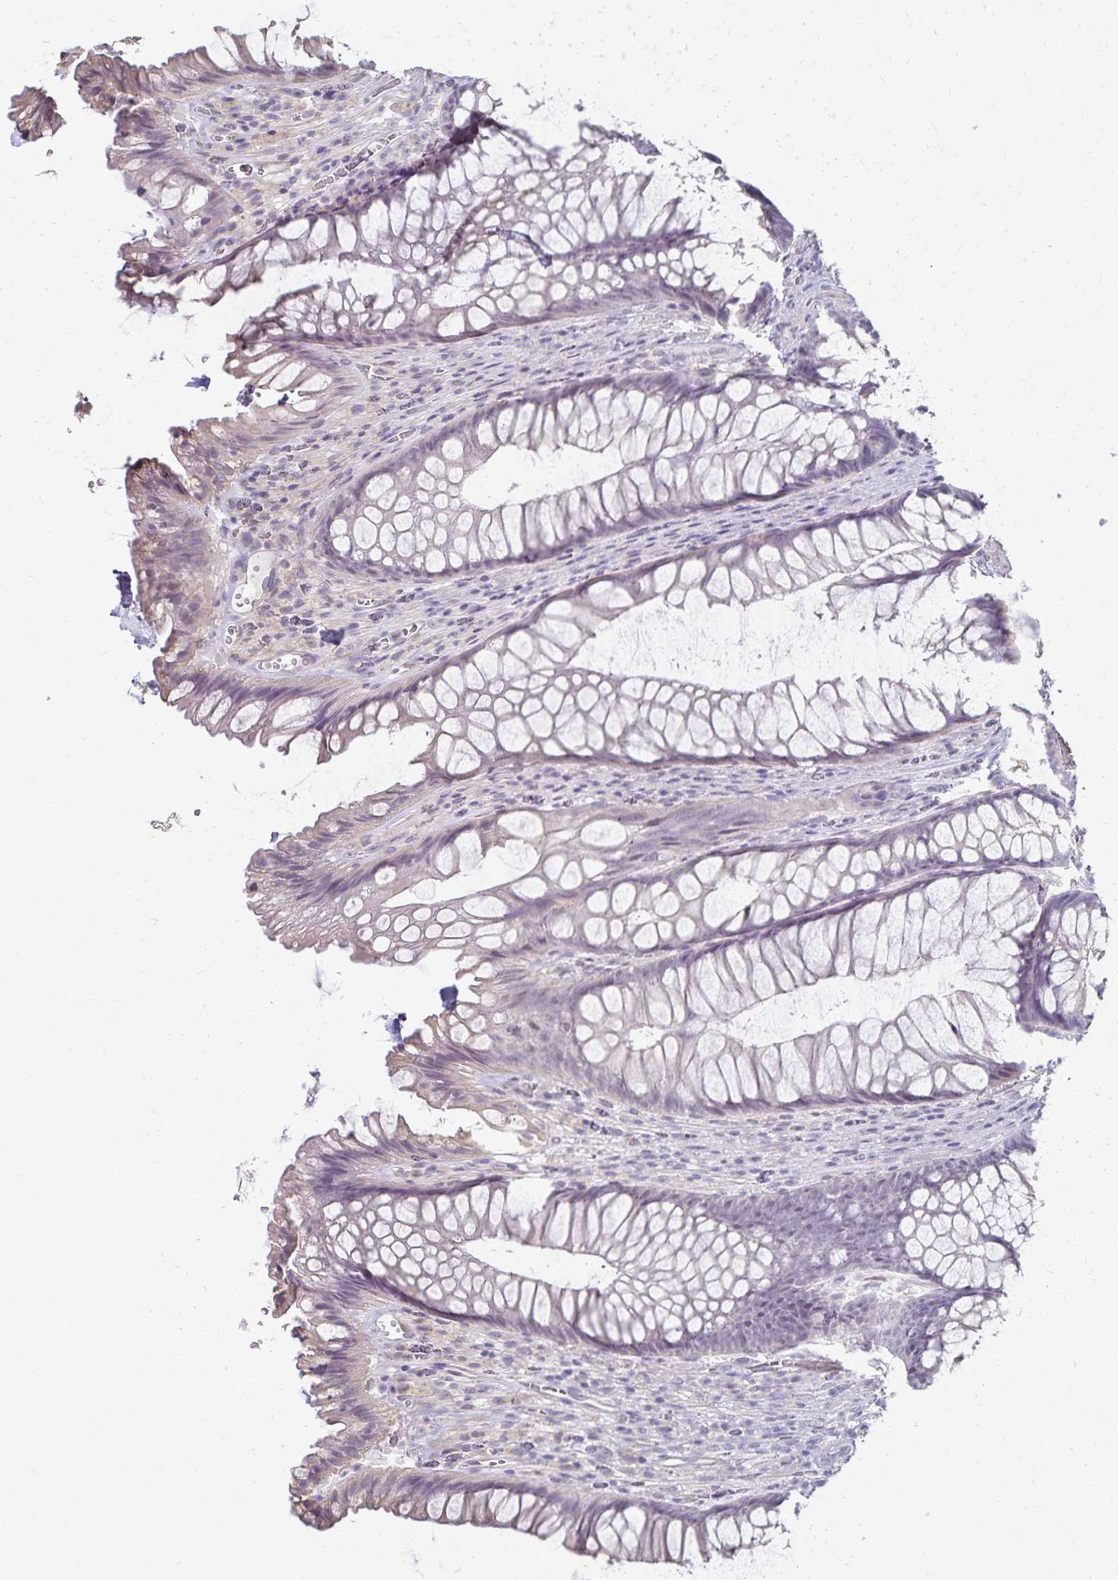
{"staining": {"intensity": "negative", "quantity": "none", "location": "none"}, "tissue": "rectum", "cell_type": "Glandular cells", "image_type": "normal", "snomed": [{"axis": "morphology", "description": "Normal tissue, NOS"}, {"axis": "topography", "description": "Rectum"}], "caption": "Immunohistochemistry (IHC) micrograph of normal rectum: rectum stained with DAB reveals no significant protein expression in glandular cells.", "gene": "KISS1", "patient": {"sex": "male", "age": 53}}